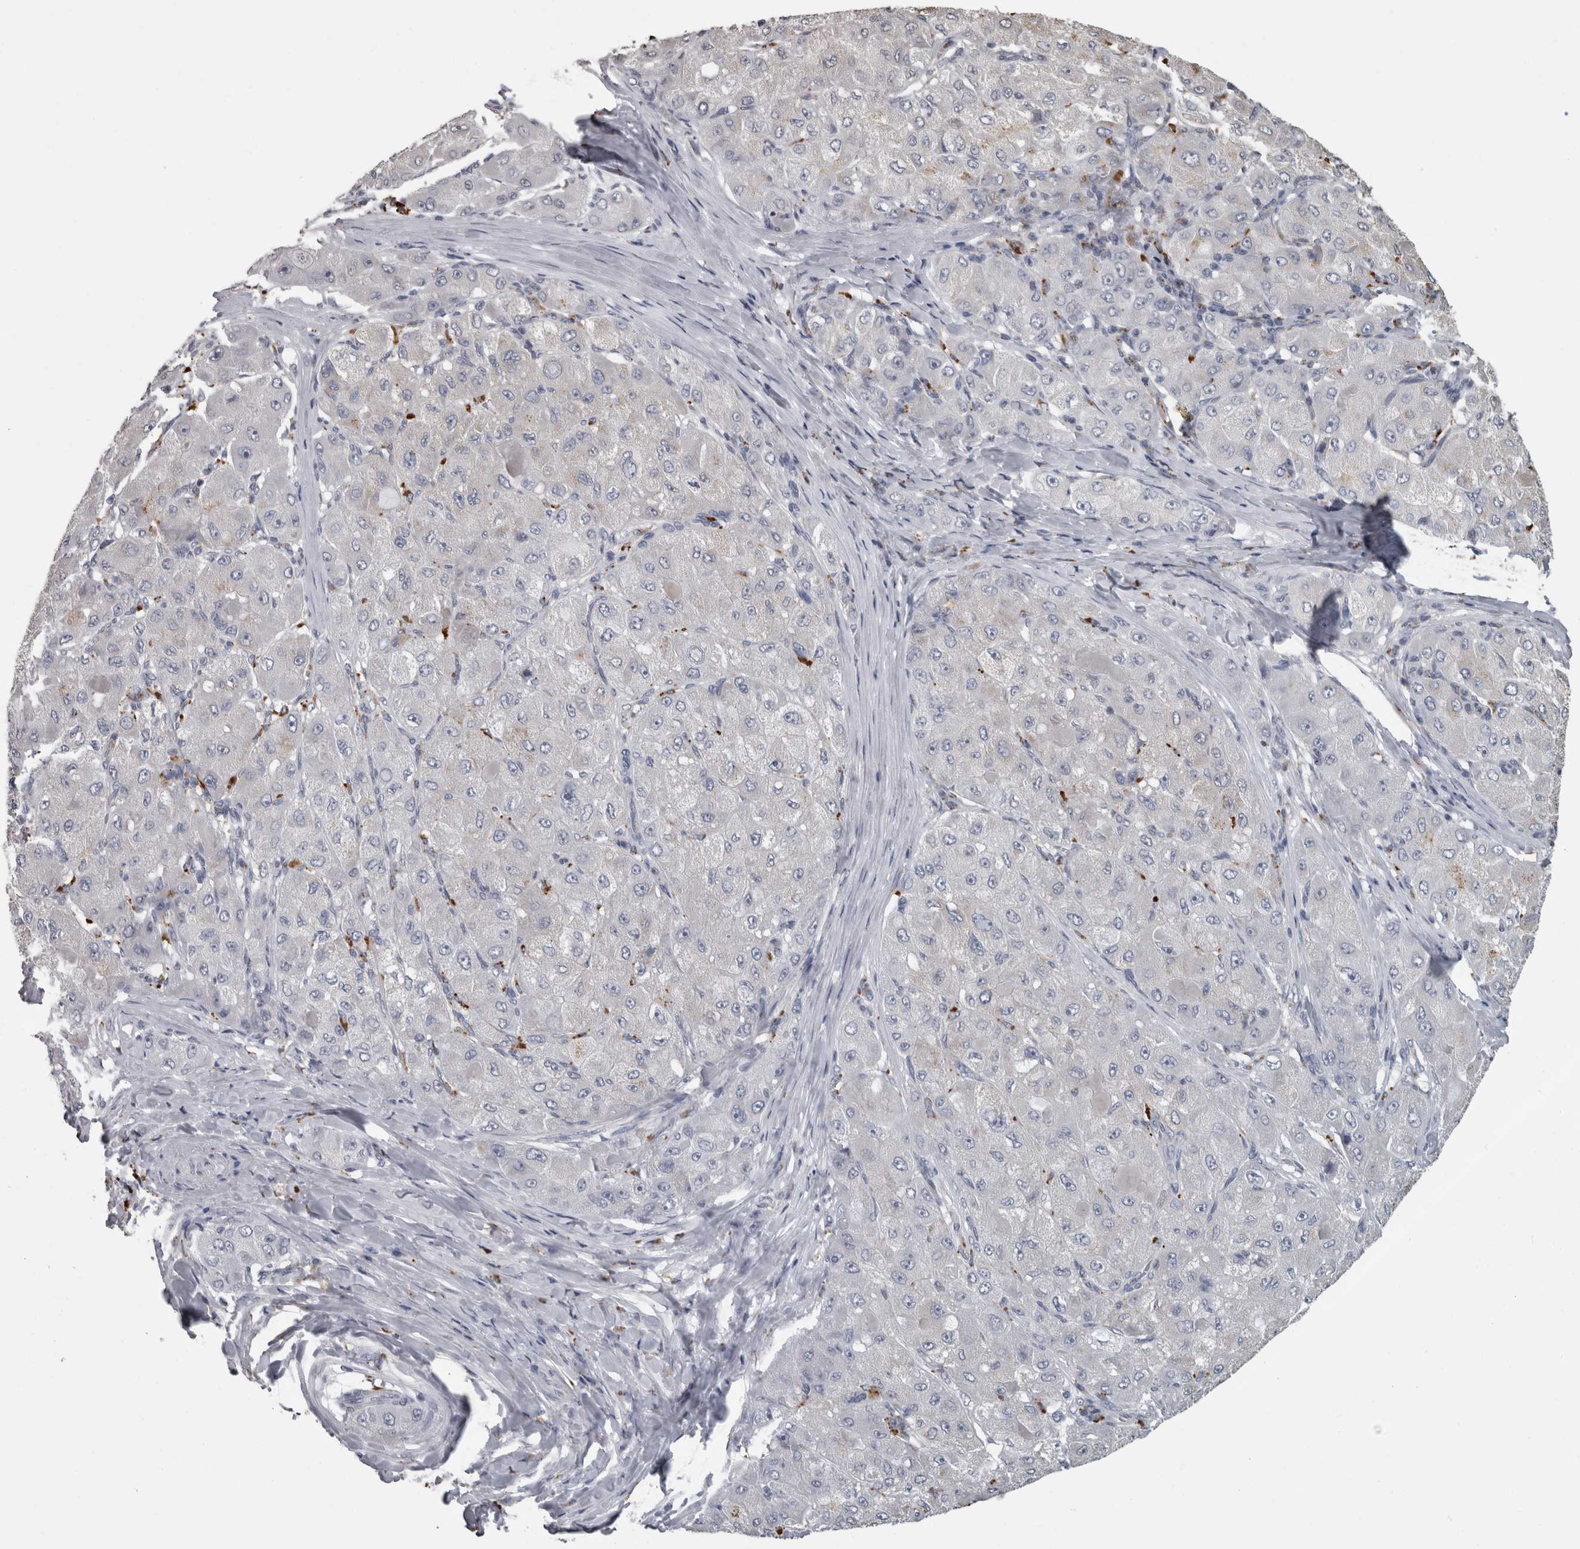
{"staining": {"intensity": "negative", "quantity": "none", "location": "none"}, "tissue": "liver cancer", "cell_type": "Tumor cells", "image_type": "cancer", "snomed": [{"axis": "morphology", "description": "Carcinoma, Hepatocellular, NOS"}, {"axis": "topography", "description": "Liver"}], "caption": "Liver hepatocellular carcinoma stained for a protein using IHC exhibits no expression tumor cells.", "gene": "NAAA", "patient": {"sex": "male", "age": 80}}